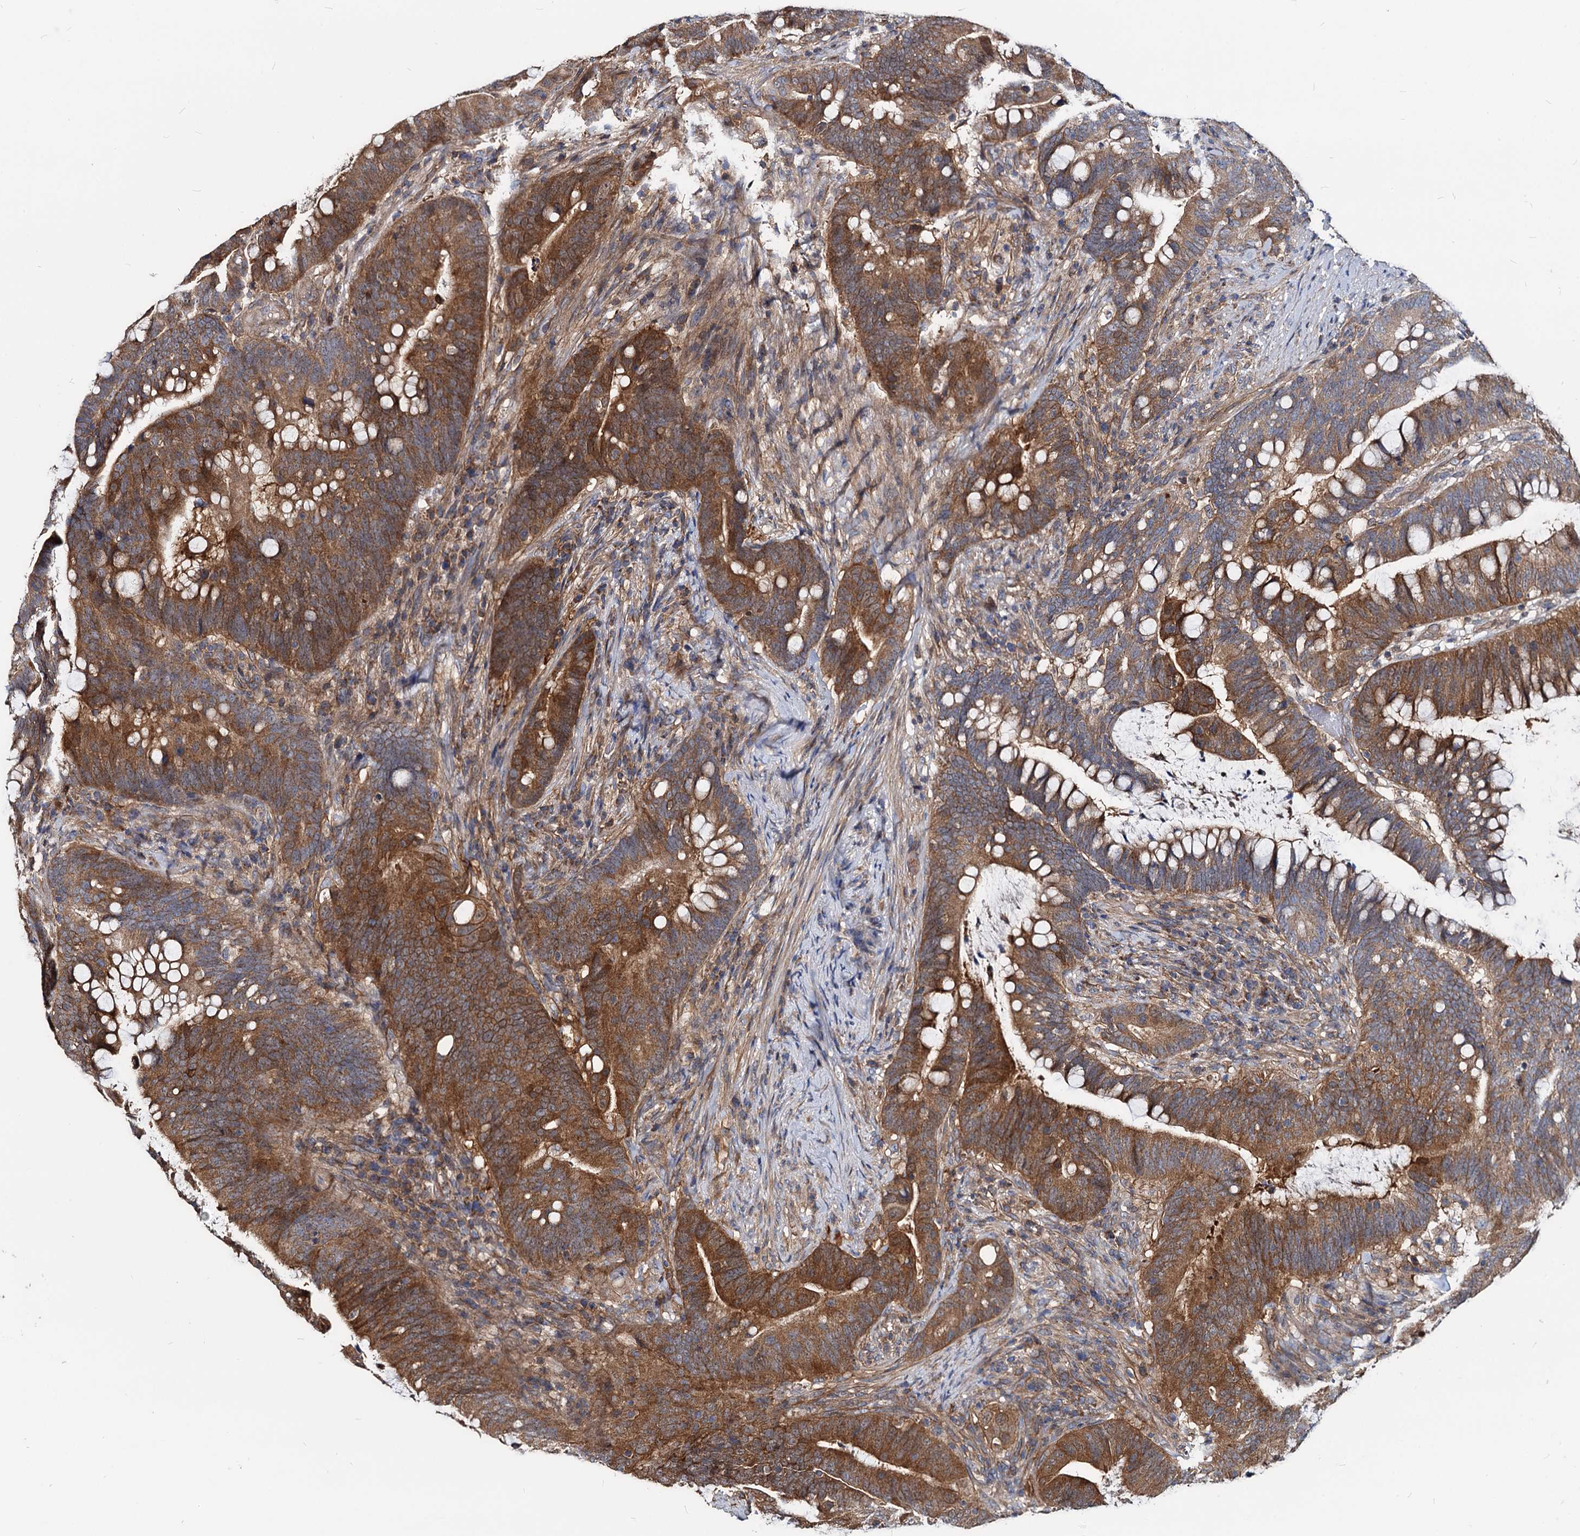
{"staining": {"intensity": "strong", "quantity": ">75%", "location": "cytoplasmic/membranous"}, "tissue": "colorectal cancer", "cell_type": "Tumor cells", "image_type": "cancer", "snomed": [{"axis": "morphology", "description": "Adenocarcinoma, NOS"}, {"axis": "topography", "description": "Colon"}], "caption": "Immunohistochemistry (IHC) histopathology image of human colorectal cancer (adenocarcinoma) stained for a protein (brown), which exhibits high levels of strong cytoplasmic/membranous positivity in about >75% of tumor cells.", "gene": "IDI1", "patient": {"sex": "female", "age": 66}}